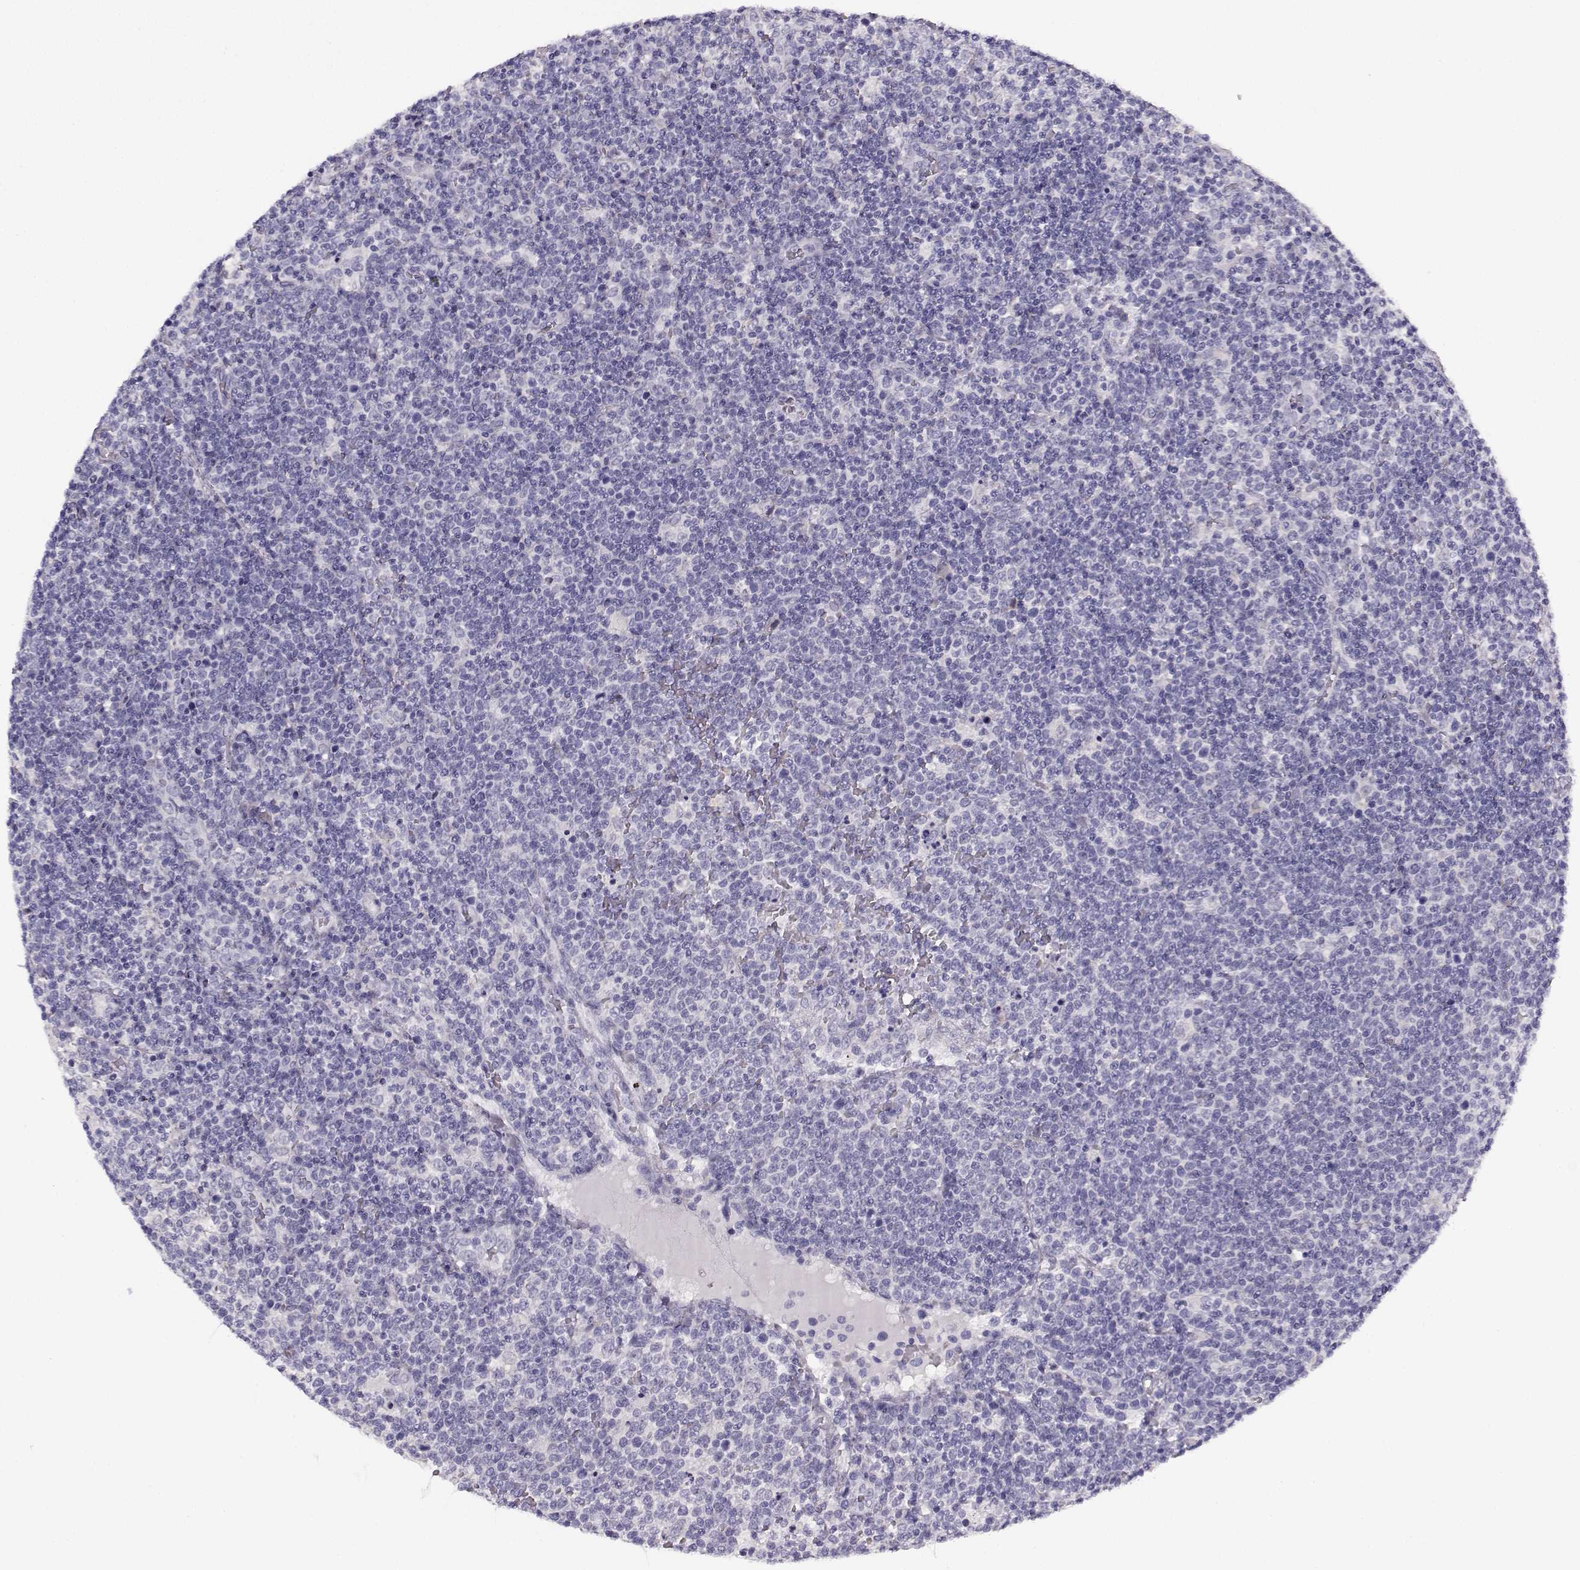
{"staining": {"intensity": "negative", "quantity": "none", "location": "none"}, "tissue": "lymphoma", "cell_type": "Tumor cells", "image_type": "cancer", "snomed": [{"axis": "morphology", "description": "Malignant lymphoma, non-Hodgkin's type, High grade"}, {"axis": "topography", "description": "Lymph node"}], "caption": "Immunohistochemistry (IHC) histopathology image of human high-grade malignant lymphoma, non-Hodgkin's type stained for a protein (brown), which displays no positivity in tumor cells. (Immunohistochemistry (IHC), brightfield microscopy, high magnification).", "gene": "BFSP2", "patient": {"sex": "male", "age": 61}}